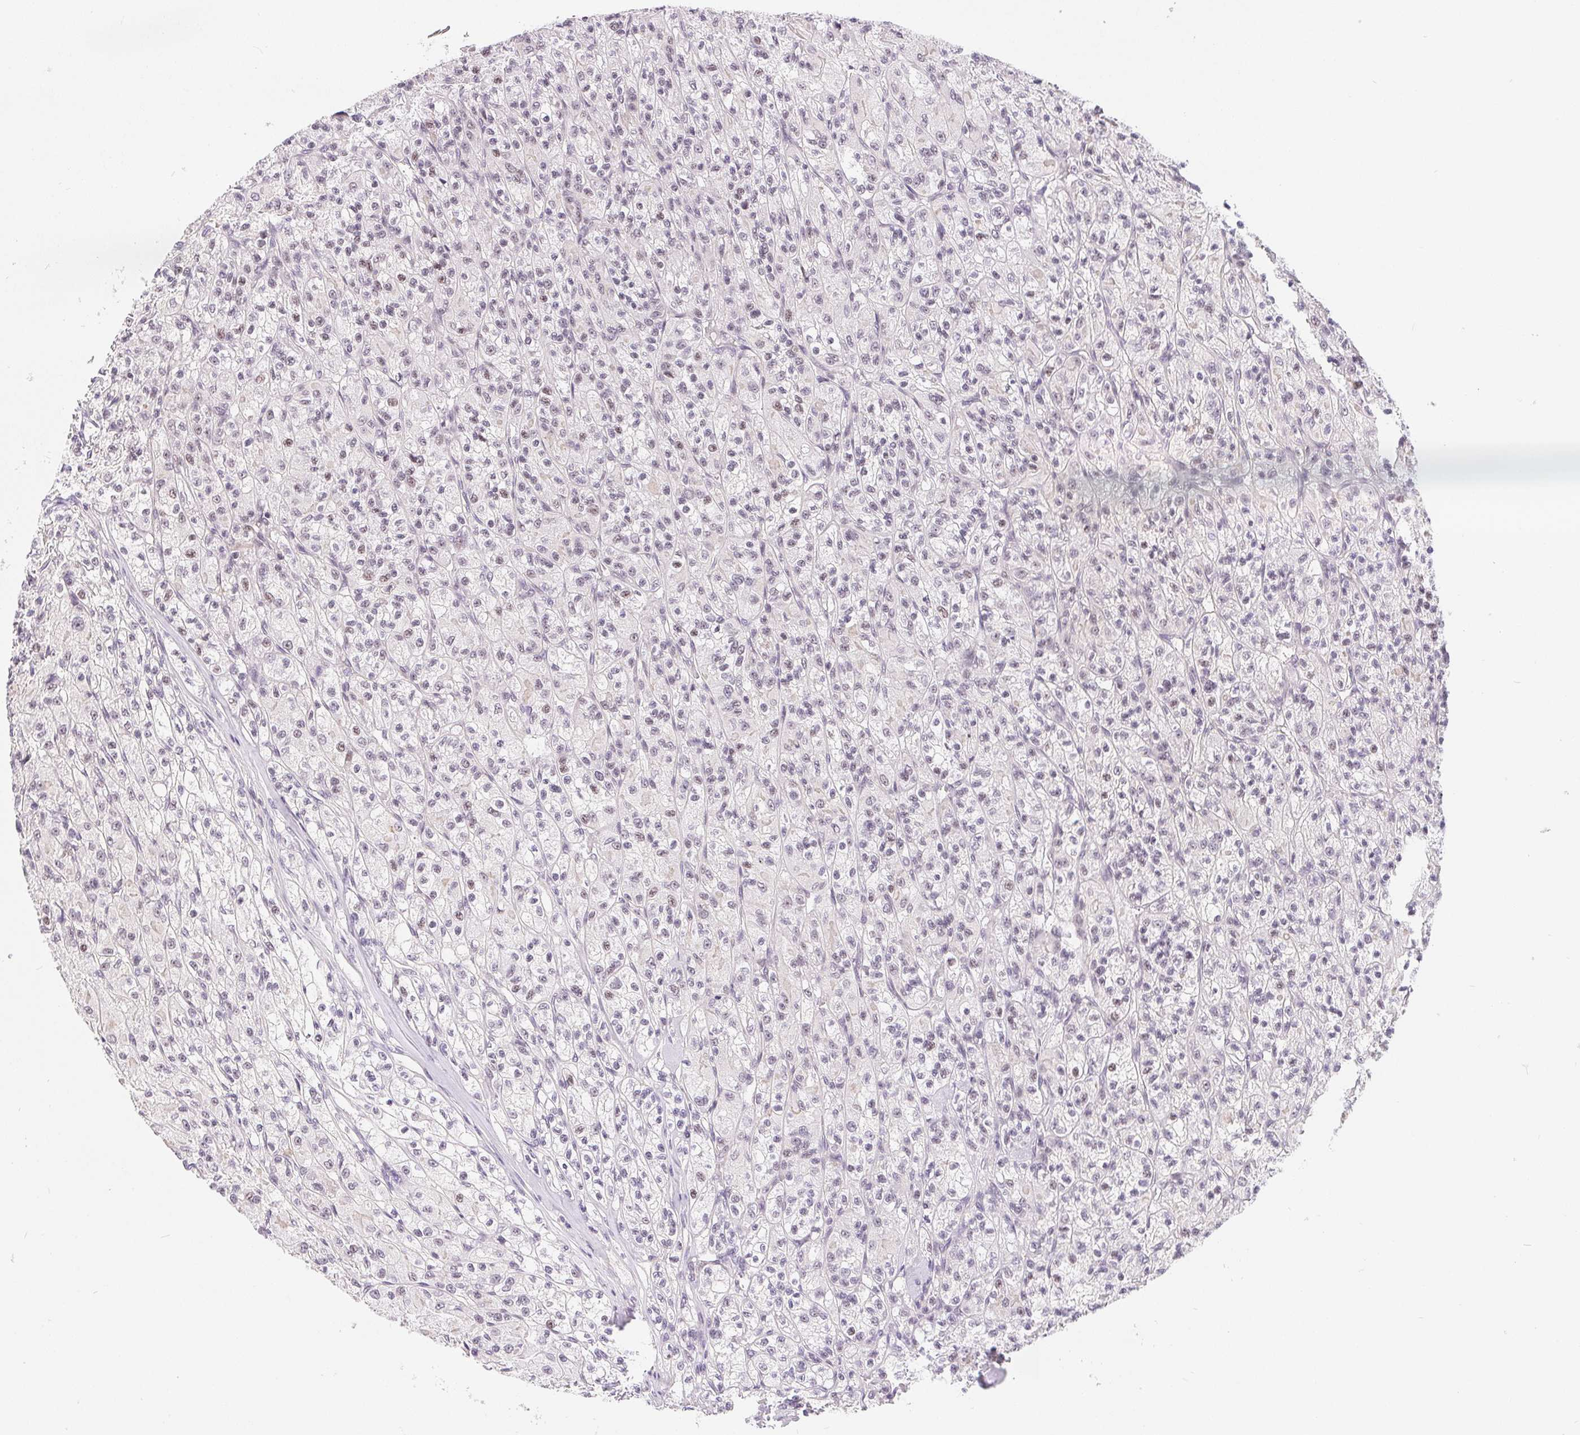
{"staining": {"intensity": "weak", "quantity": "<25%", "location": "nuclear"}, "tissue": "renal cancer", "cell_type": "Tumor cells", "image_type": "cancer", "snomed": [{"axis": "morphology", "description": "Adenocarcinoma, NOS"}, {"axis": "topography", "description": "Kidney"}], "caption": "Image shows no significant protein positivity in tumor cells of adenocarcinoma (renal).", "gene": "LCA5L", "patient": {"sex": "female", "age": 70}}